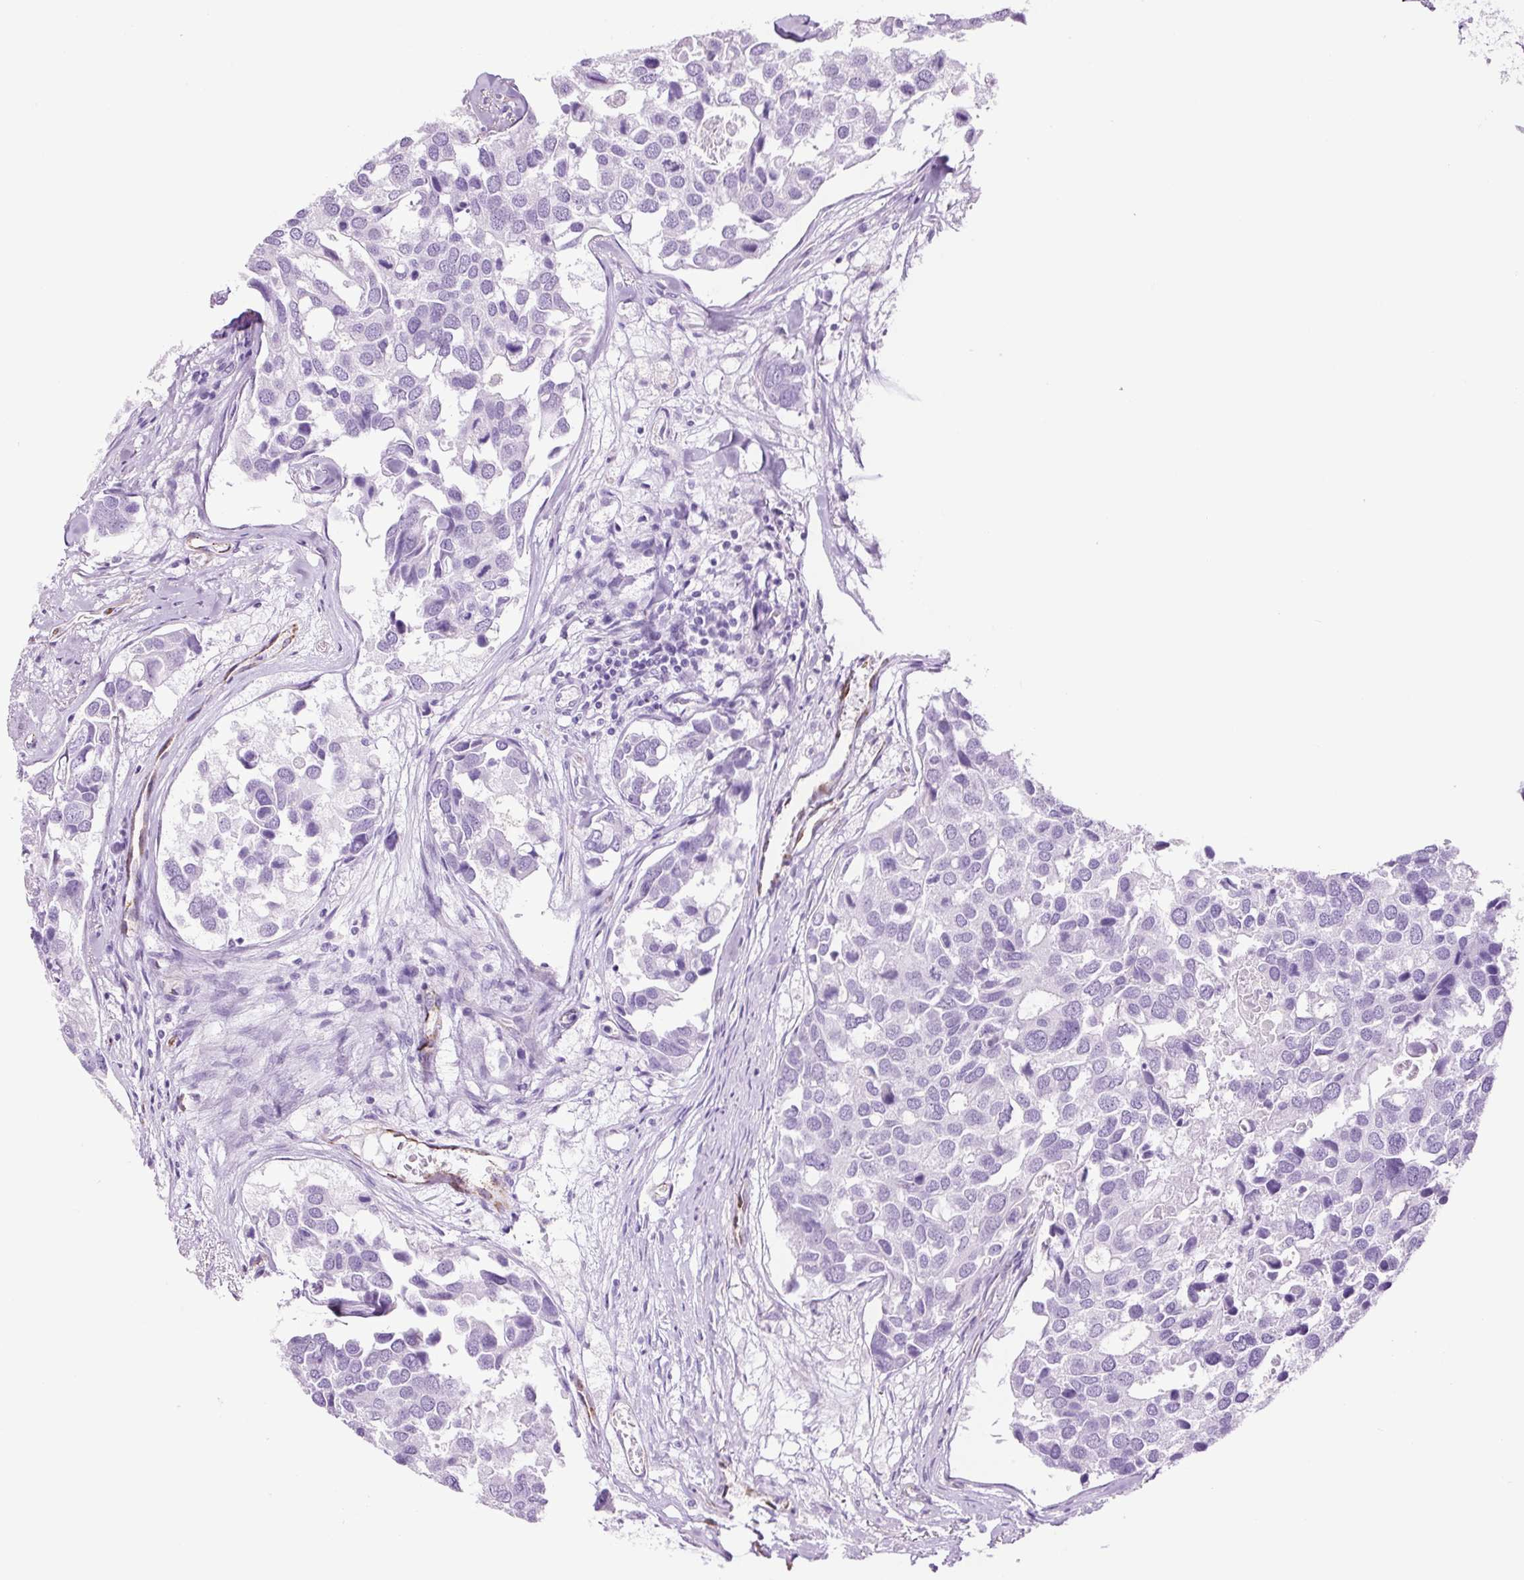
{"staining": {"intensity": "negative", "quantity": "none", "location": "none"}, "tissue": "breast cancer", "cell_type": "Tumor cells", "image_type": "cancer", "snomed": [{"axis": "morphology", "description": "Duct carcinoma"}, {"axis": "topography", "description": "Breast"}], "caption": "This is a photomicrograph of IHC staining of breast invasive ductal carcinoma, which shows no positivity in tumor cells.", "gene": "ADSS1", "patient": {"sex": "female", "age": 83}}